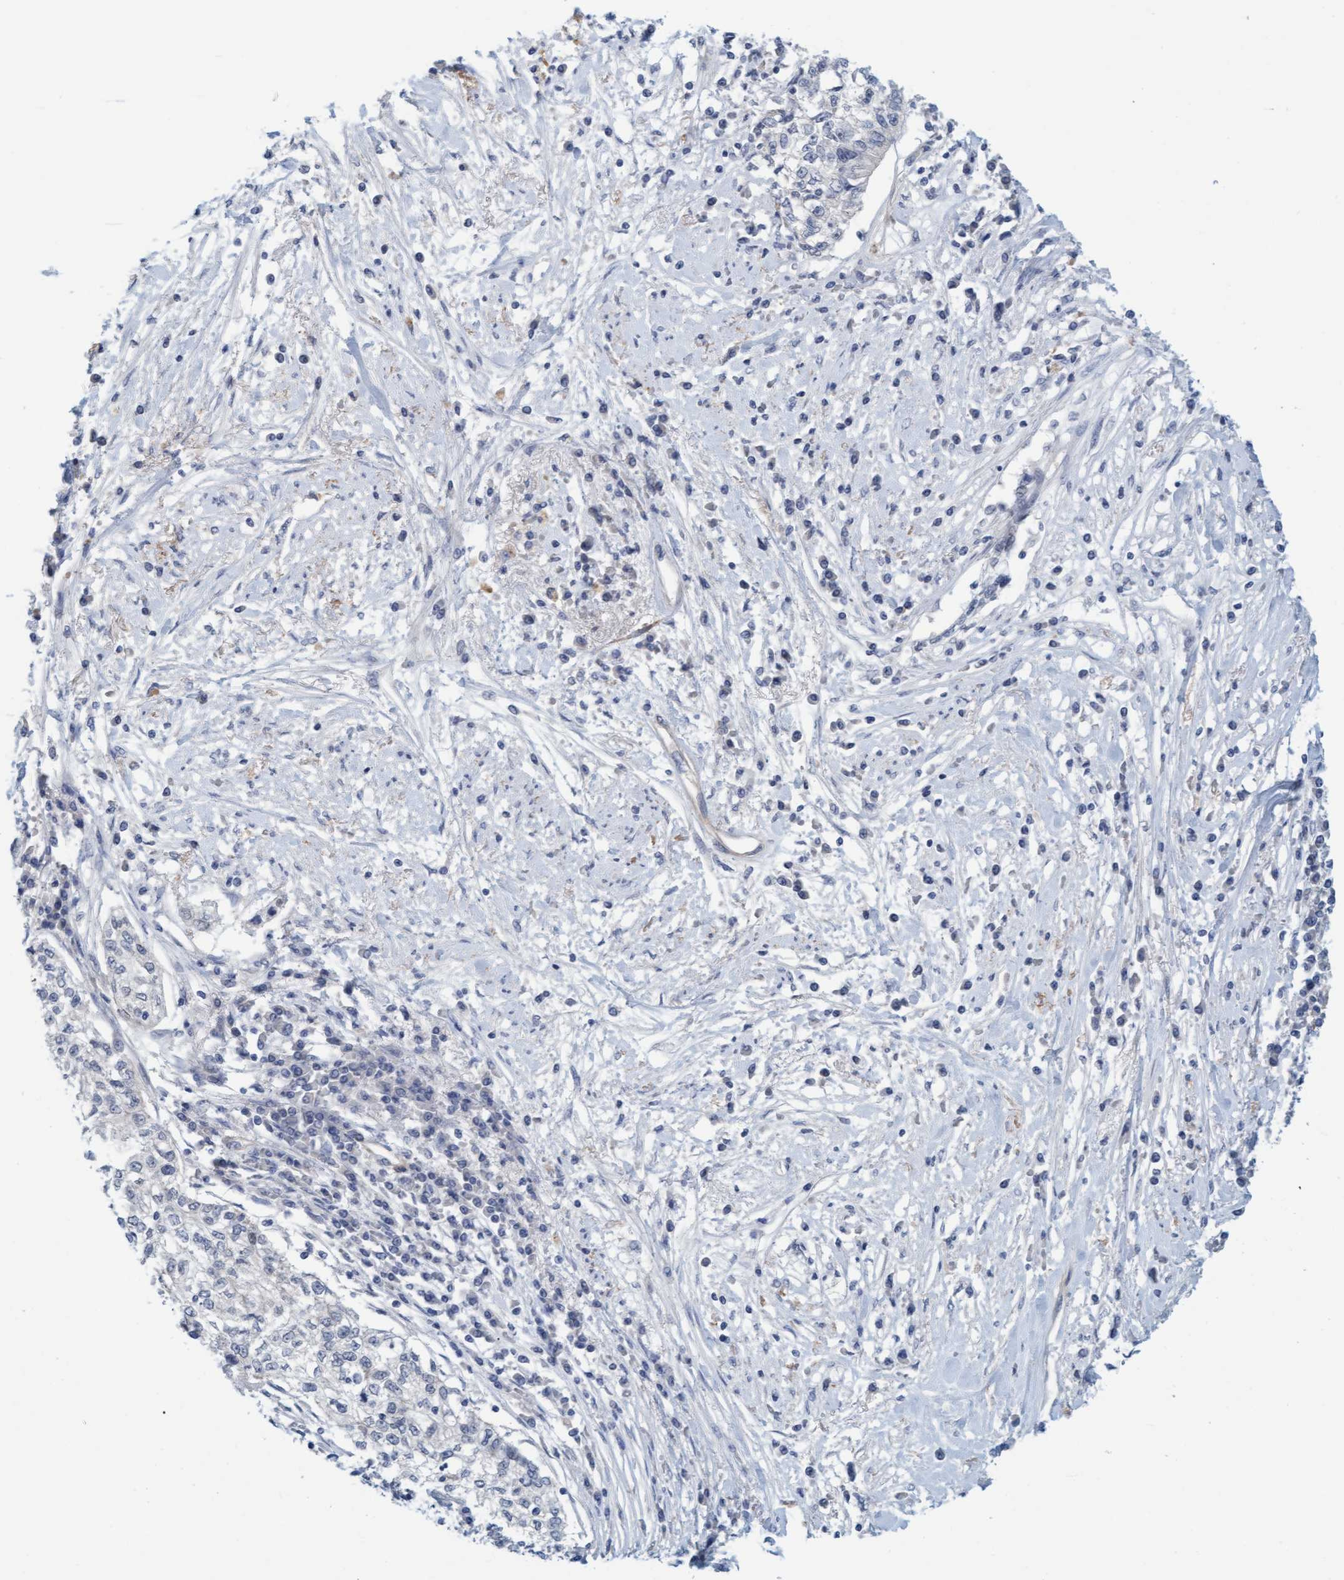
{"staining": {"intensity": "negative", "quantity": "none", "location": "none"}, "tissue": "cervical cancer", "cell_type": "Tumor cells", "image_type": "cancer", "snomed": [{"axis": "morphology", "description": "Squamous cell carcinoma, NOS"}, {"axis": "topography", "description": "Cervix"}], "caption": "DAB (3,3'-diaminobenzidine) immunohistochemical staining of human squamous cell carcinoma (cervical) shows no significant positivity in tumor cells.", "gene": "TSTD2", "patient": {"sex": "female", "age": 57}}